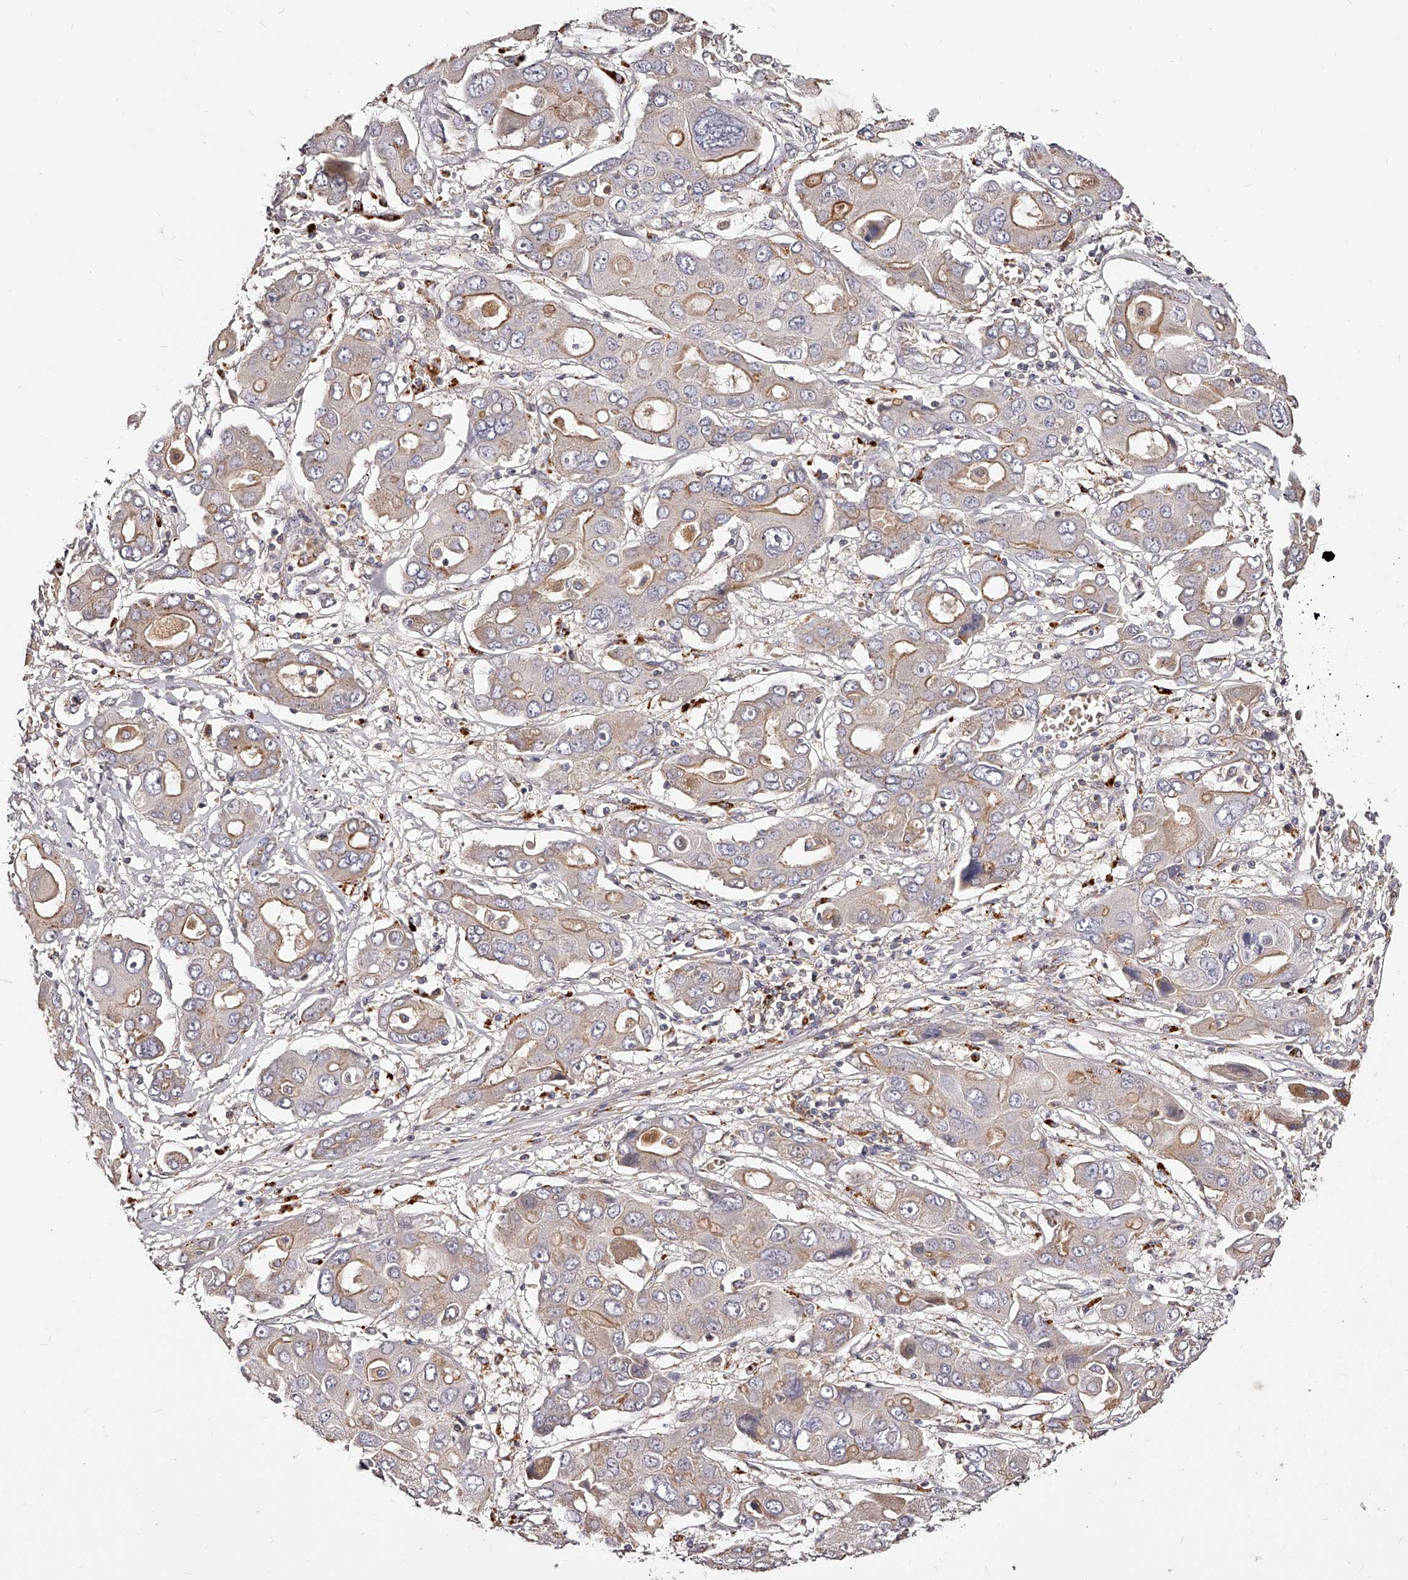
{"staining": {"intensity": "moderate", "quantity": "<25%", "location": "cytoplasmic/membranous"}, "tissue": "liver cancer", "cell_type": "Tumor cells", "image_type": "cancer", "snomed": [{"axis": "morphology", "description": "Cholangiocarcinoma"}, {"axis": "topography", "description": "Liver"}], "caption": "Liver cholangiocarcinoma tissue shows moderate cytoplasmic/membranous staining in approximately <25% of tumor cells (Brightfield microscopy of DAB IHC at high magnification).", "gene": "PHACTR1", "patient": {"sex": "male", "age": 67}}